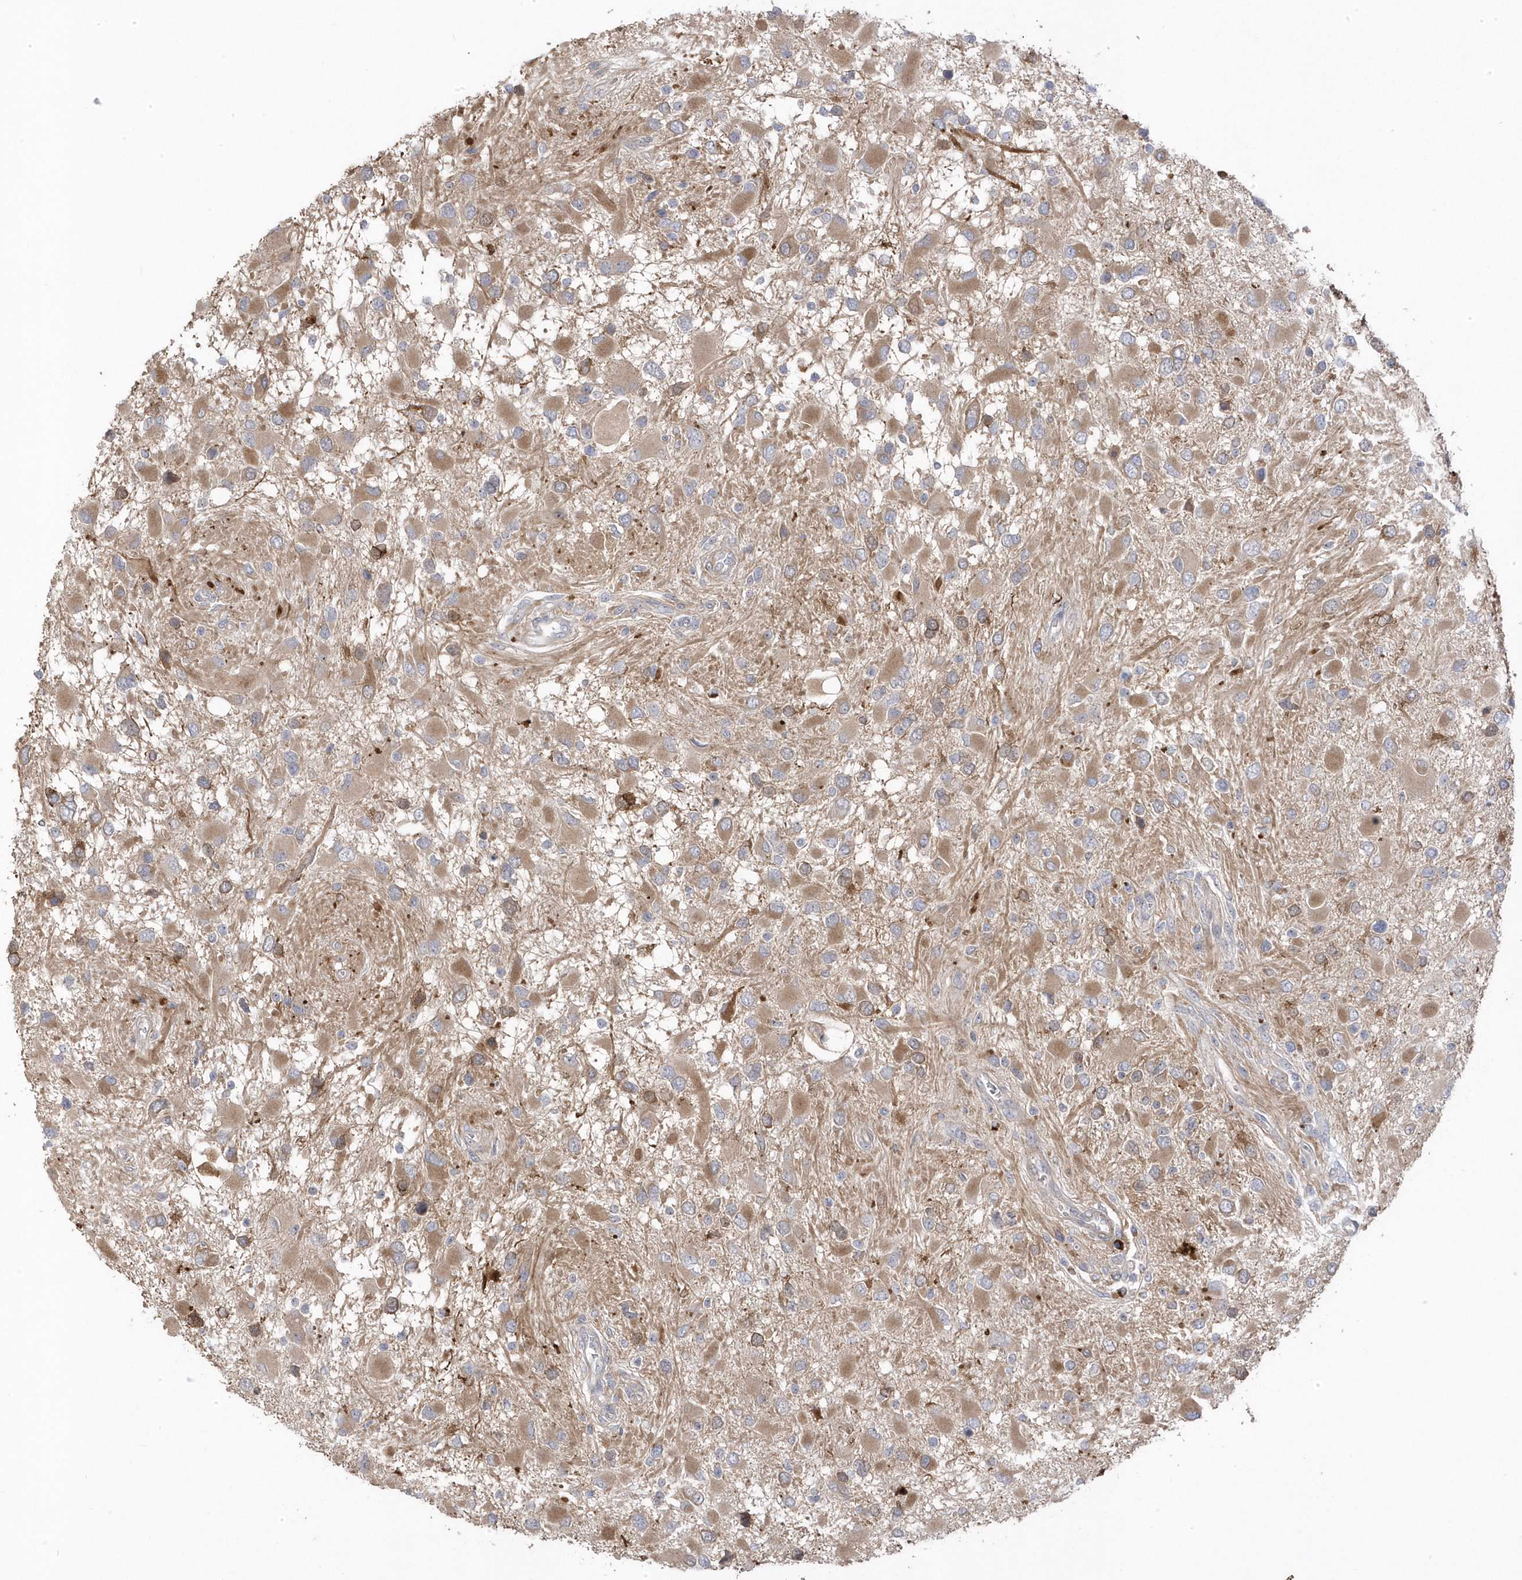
{"staining": {"intensity": "moderate", "quantity": ">75%", "location": "cytoplasmic/membranous"}, "tissue": "glioma", "cell_type": "Tumor cells", "image_type": "cancer", "snomed": [{"axis": "morphology", "description": "Glioma, malignant, High grade"}, {"axis": "topography", "description": "Brain"}], "caption": "Glioma stained with a brown dye reveals moderate cytoplasmic/membranous positive expression in approximately >75% of tumor cells.", "gene": "GTPBP6", "patient": {"sex": "male", "age": 53}}